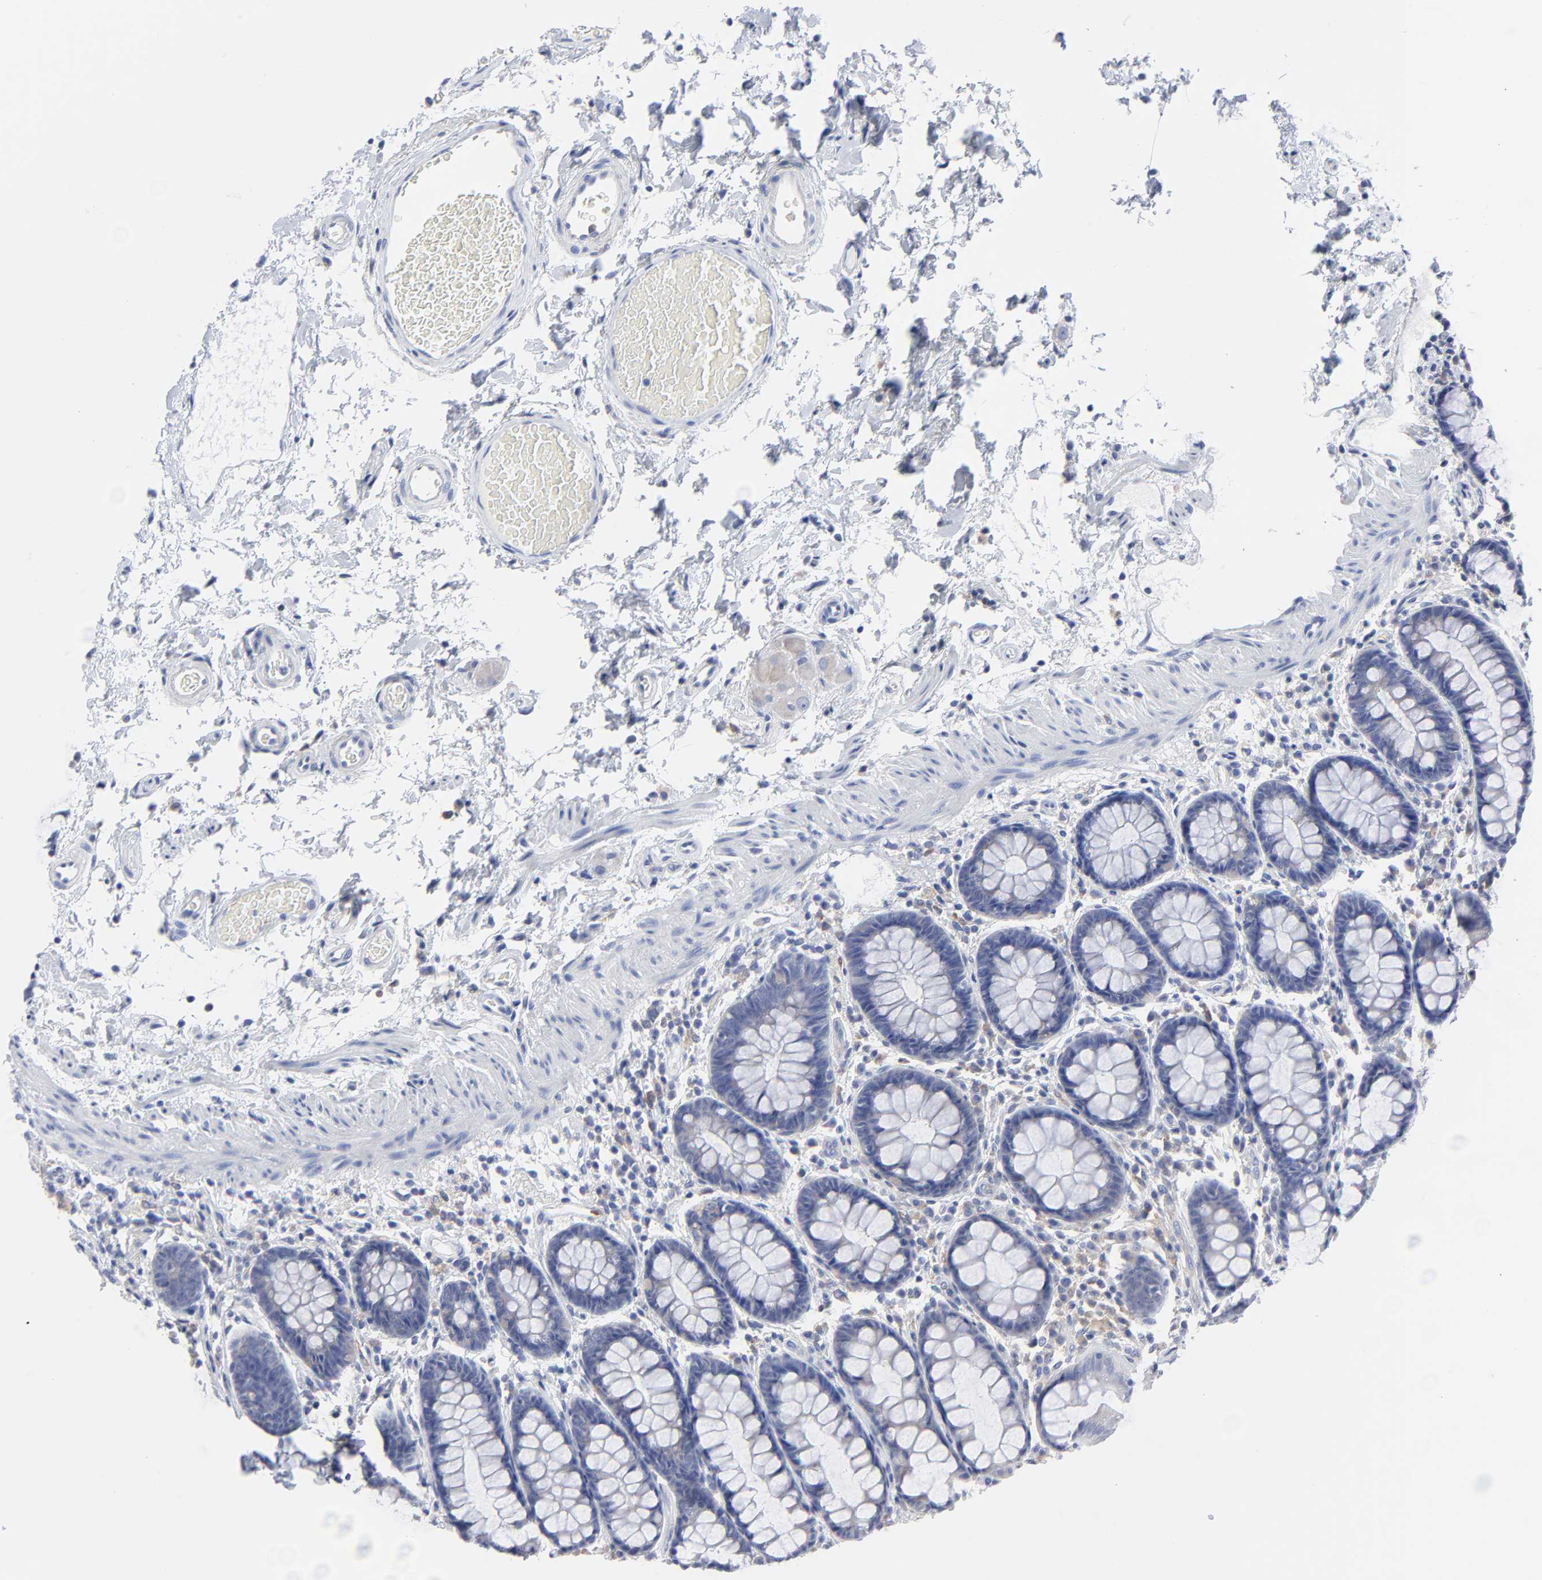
{"staining": {"intensity": "negative", "quantity": "none", "location": "none"}, "tissue": "rectum", "cell_type": "Glandular cells", "image_type": "normal", "snomed": [{"axis": "morphology", "description": "Normal tissue, NOS"}, {"axis": "topography", "description": "Rectum"}], "caption": "IHC photomicrograph of benign rectum: rectum stained with DAB (3,3'-diaminobenzidine) displays no significant protein expression in glandular cells.", "gene": "STAT2", "patient": {"sex": "male", "age": 92}}